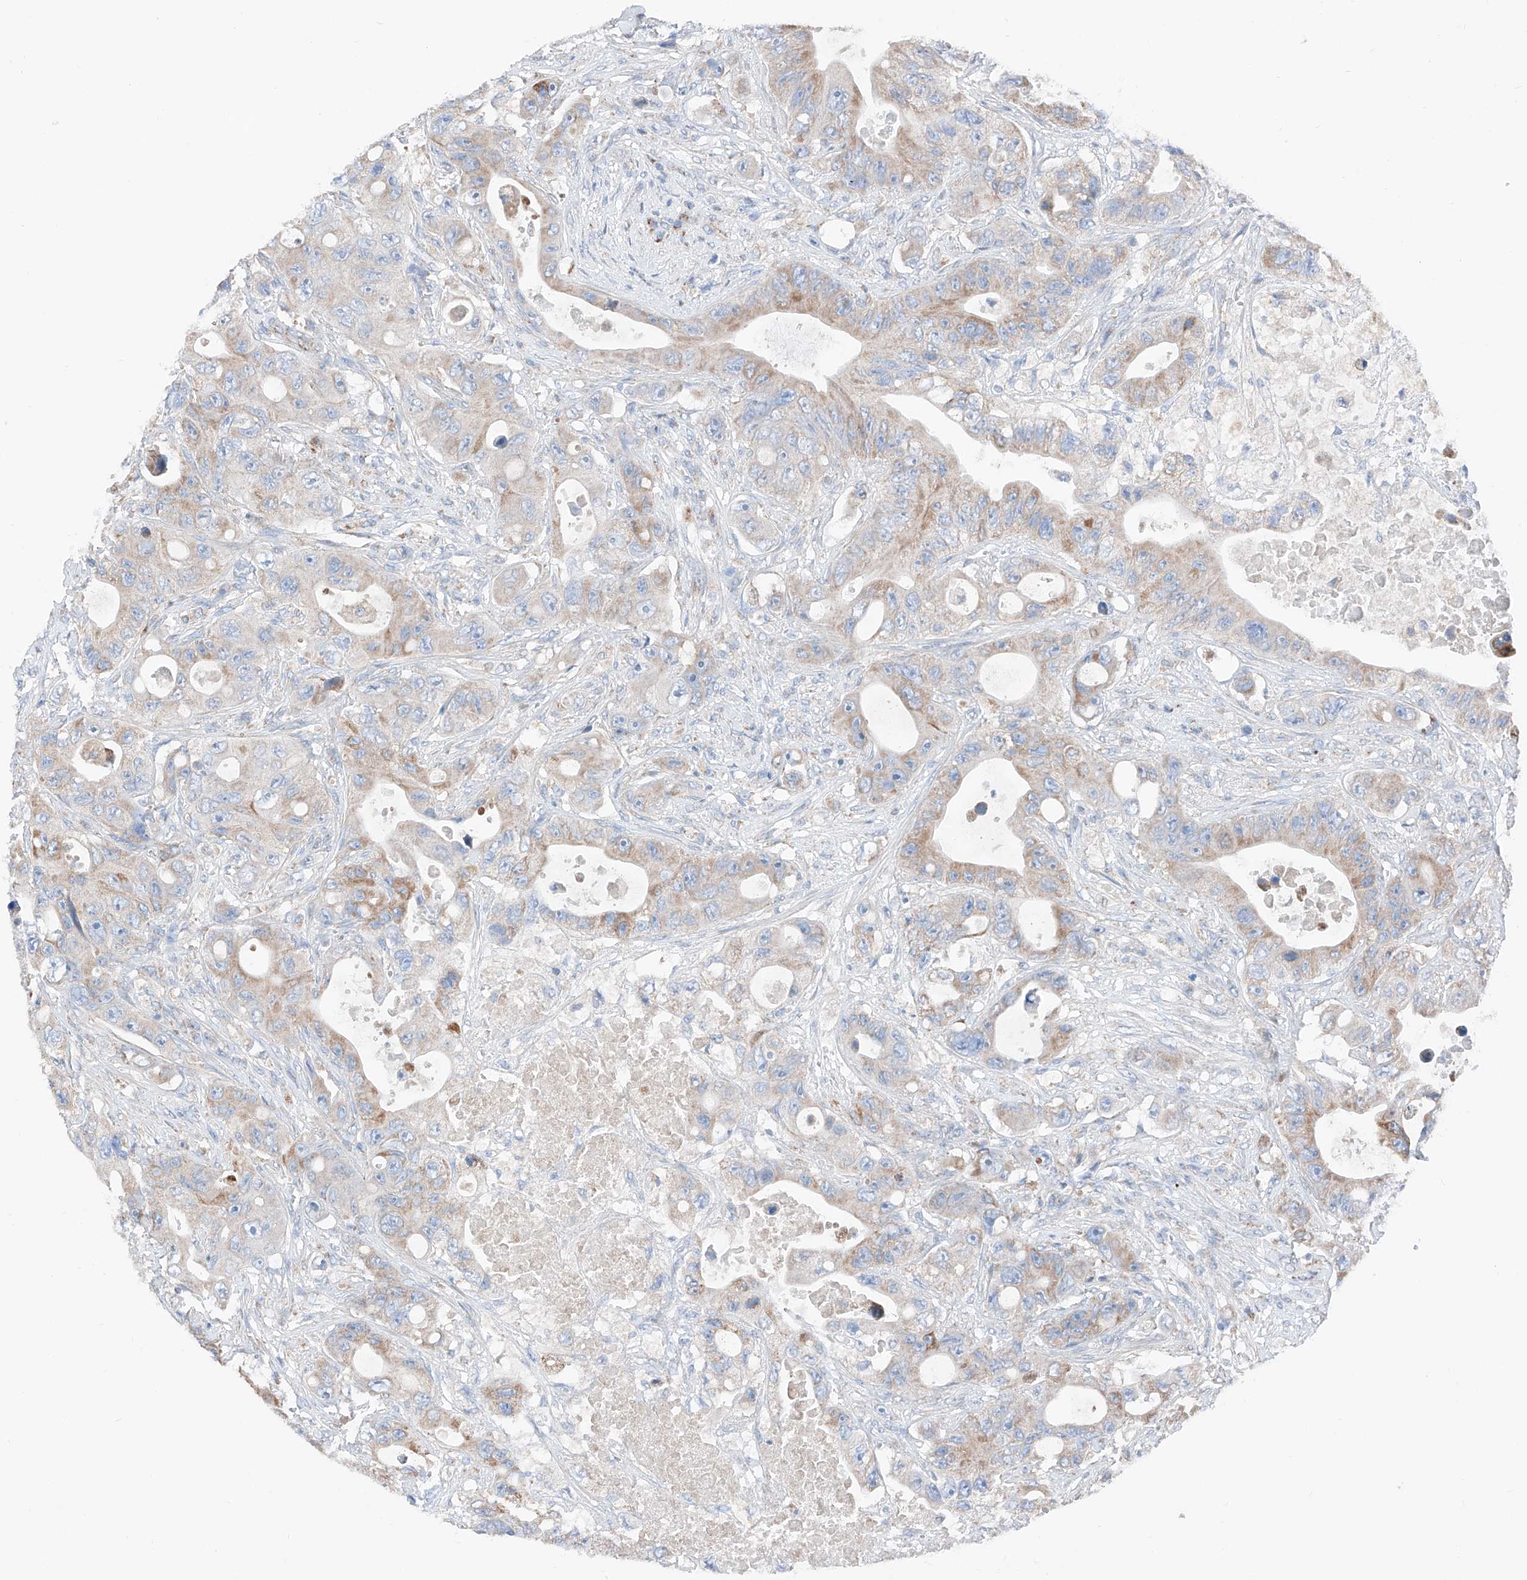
{"staining": {"intensity": "moderate", "quantity": "25%-75%", "location": "cytoplasmic/membranous"}, "tissue": "colorectal cancer", "cell_type": "Tumor cells", "image_type": "cancer", "snomed": [{"axis": "morphology", "description": "Adenocarcinoma, NOS"}, {"axis": "topography", "description": "Colon"}], "caption": "About 25%-75% of tumor cells in human colorectal cancer display moderate cytoplasmic/membranous protein expression as visualized by brown immunohistochemical staining.", "gene": "MRAP", "patient": {"sex": "female", "age": 46}}